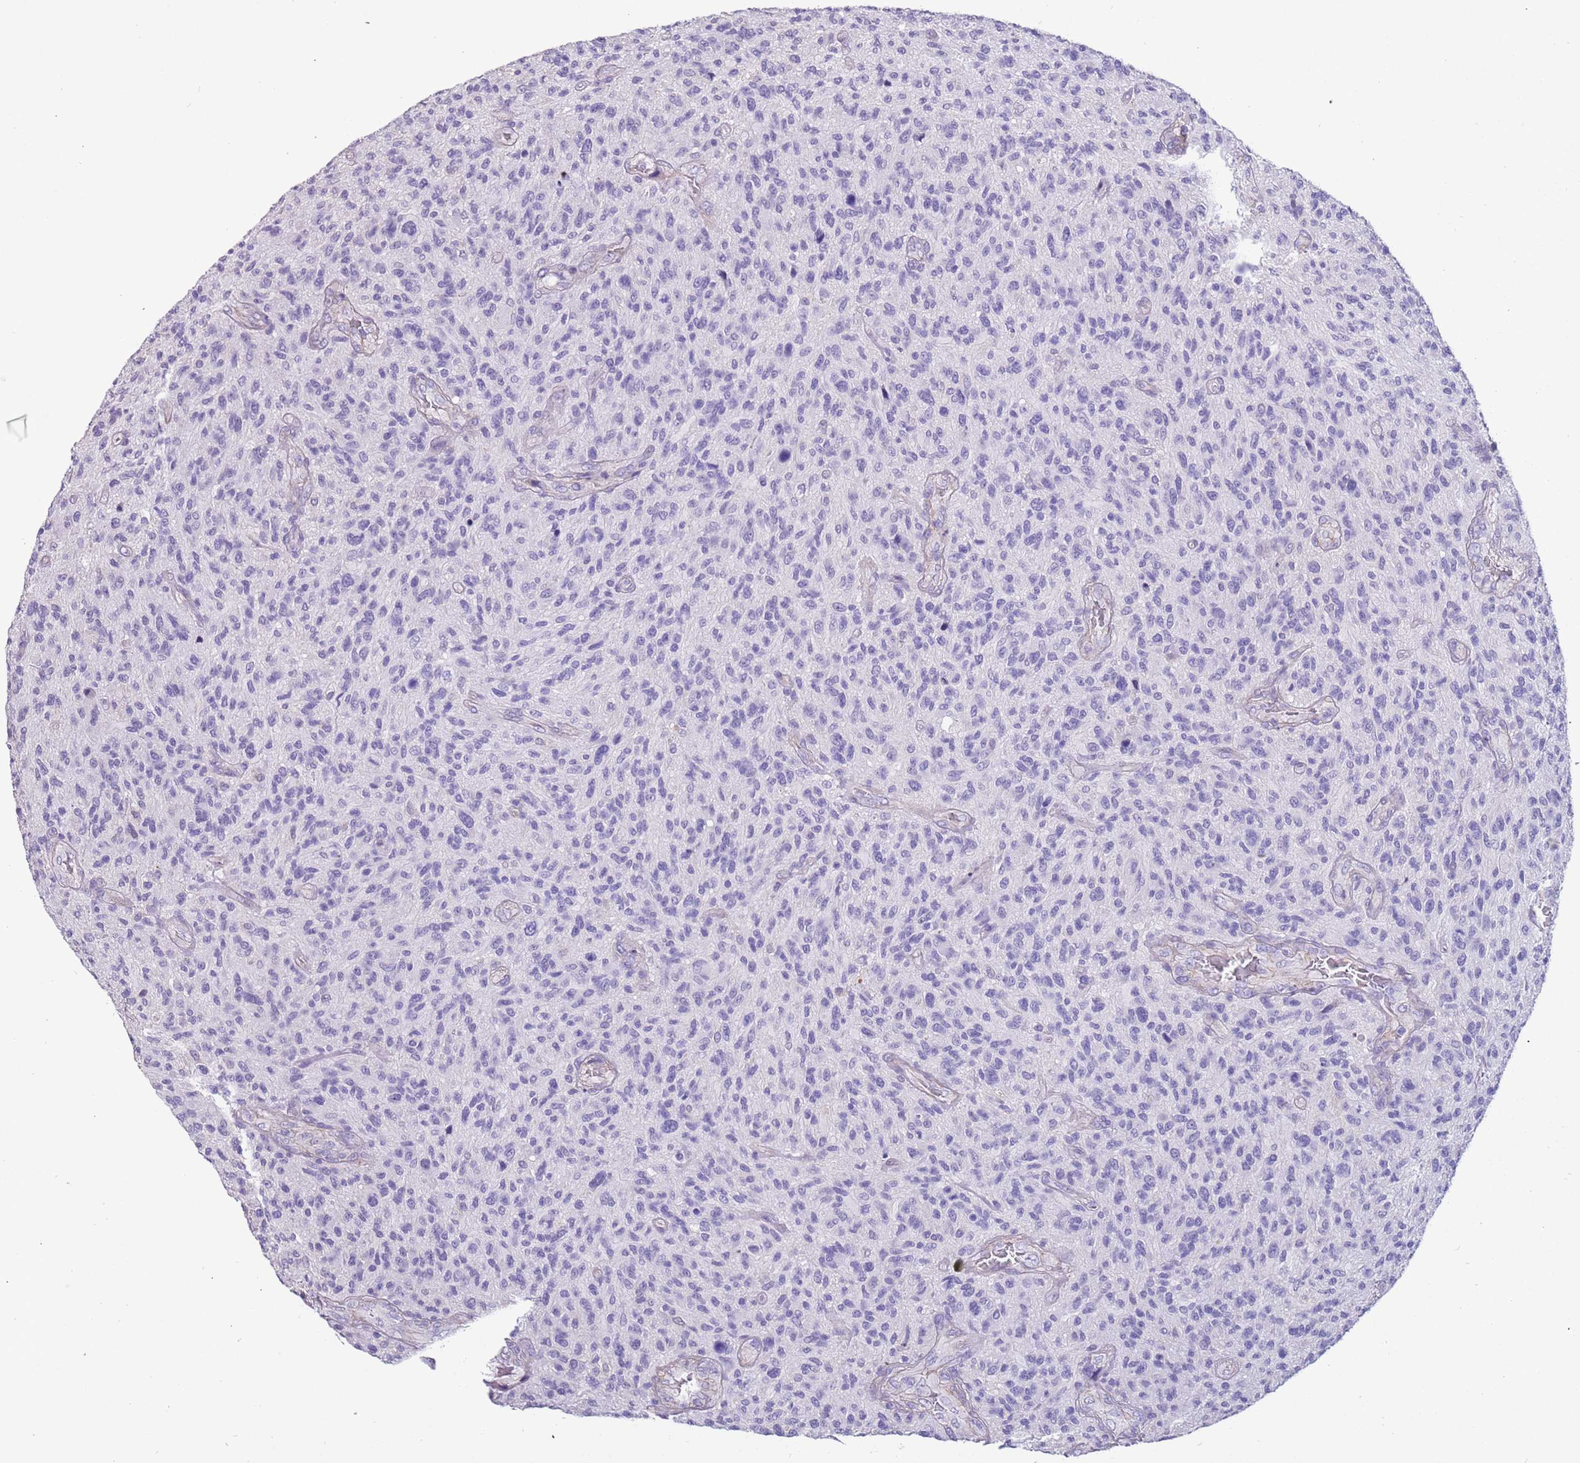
{"staining": {"intensity": "negative", "quantity": "none", "location": "none"}, "tissue": "glioma", "cell_type": "Tumor cells", "image_type": "cancer", "snomed": [{"axis": "morphology", "description": "Glioma, malignant, High grade"}, {"axis": "topography", "description": "Brain"}], "caption": "The image exhibits no staining of tumor cells in malignant glioma (high-grade).", "gene": "PCGF2", "patient": {"sex": "male", "age": 47}}